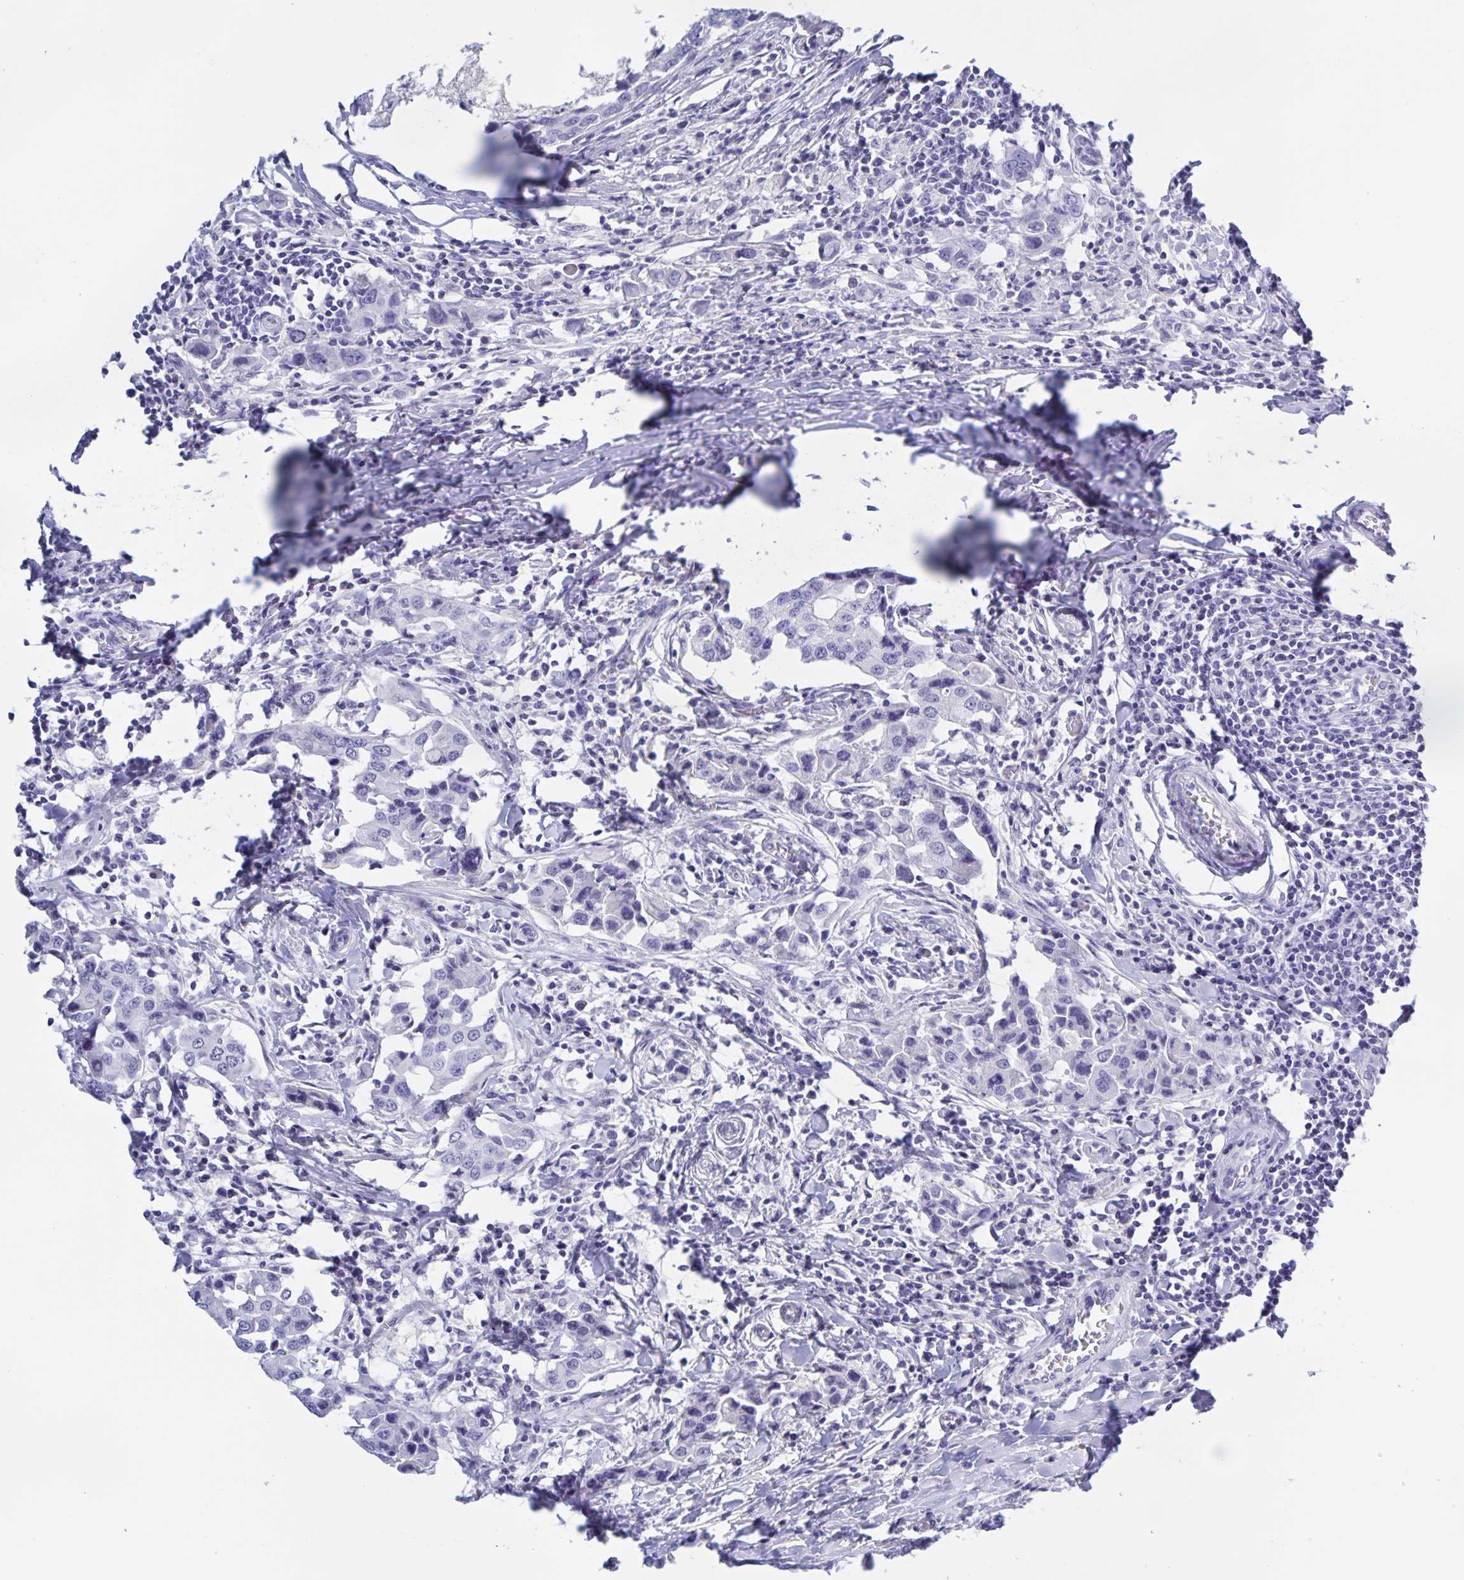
{"staining": {"intensity": "negative", "quantity": "none", "location": "none"}, "tissue": "breast cancer", "cell_type": "Tumor cells", "image_type": "cancer", "snomed": [{"axis": "morphology", "description": "Duct carcinoma"}, {"axis": "topography", "description": "Breast"}], "caption": "A high-resolution photomicrograph shows immunohistochemistry staining of breast infiltrating ductal carcinoma, which displays no significant staining in tumor cells. The staining is performed using DAB brown chromogen with nuclei counter-stained in using hematoxylin.", "gene": "CATSPER4", "patient": {"sex": "female", "age": 27}}